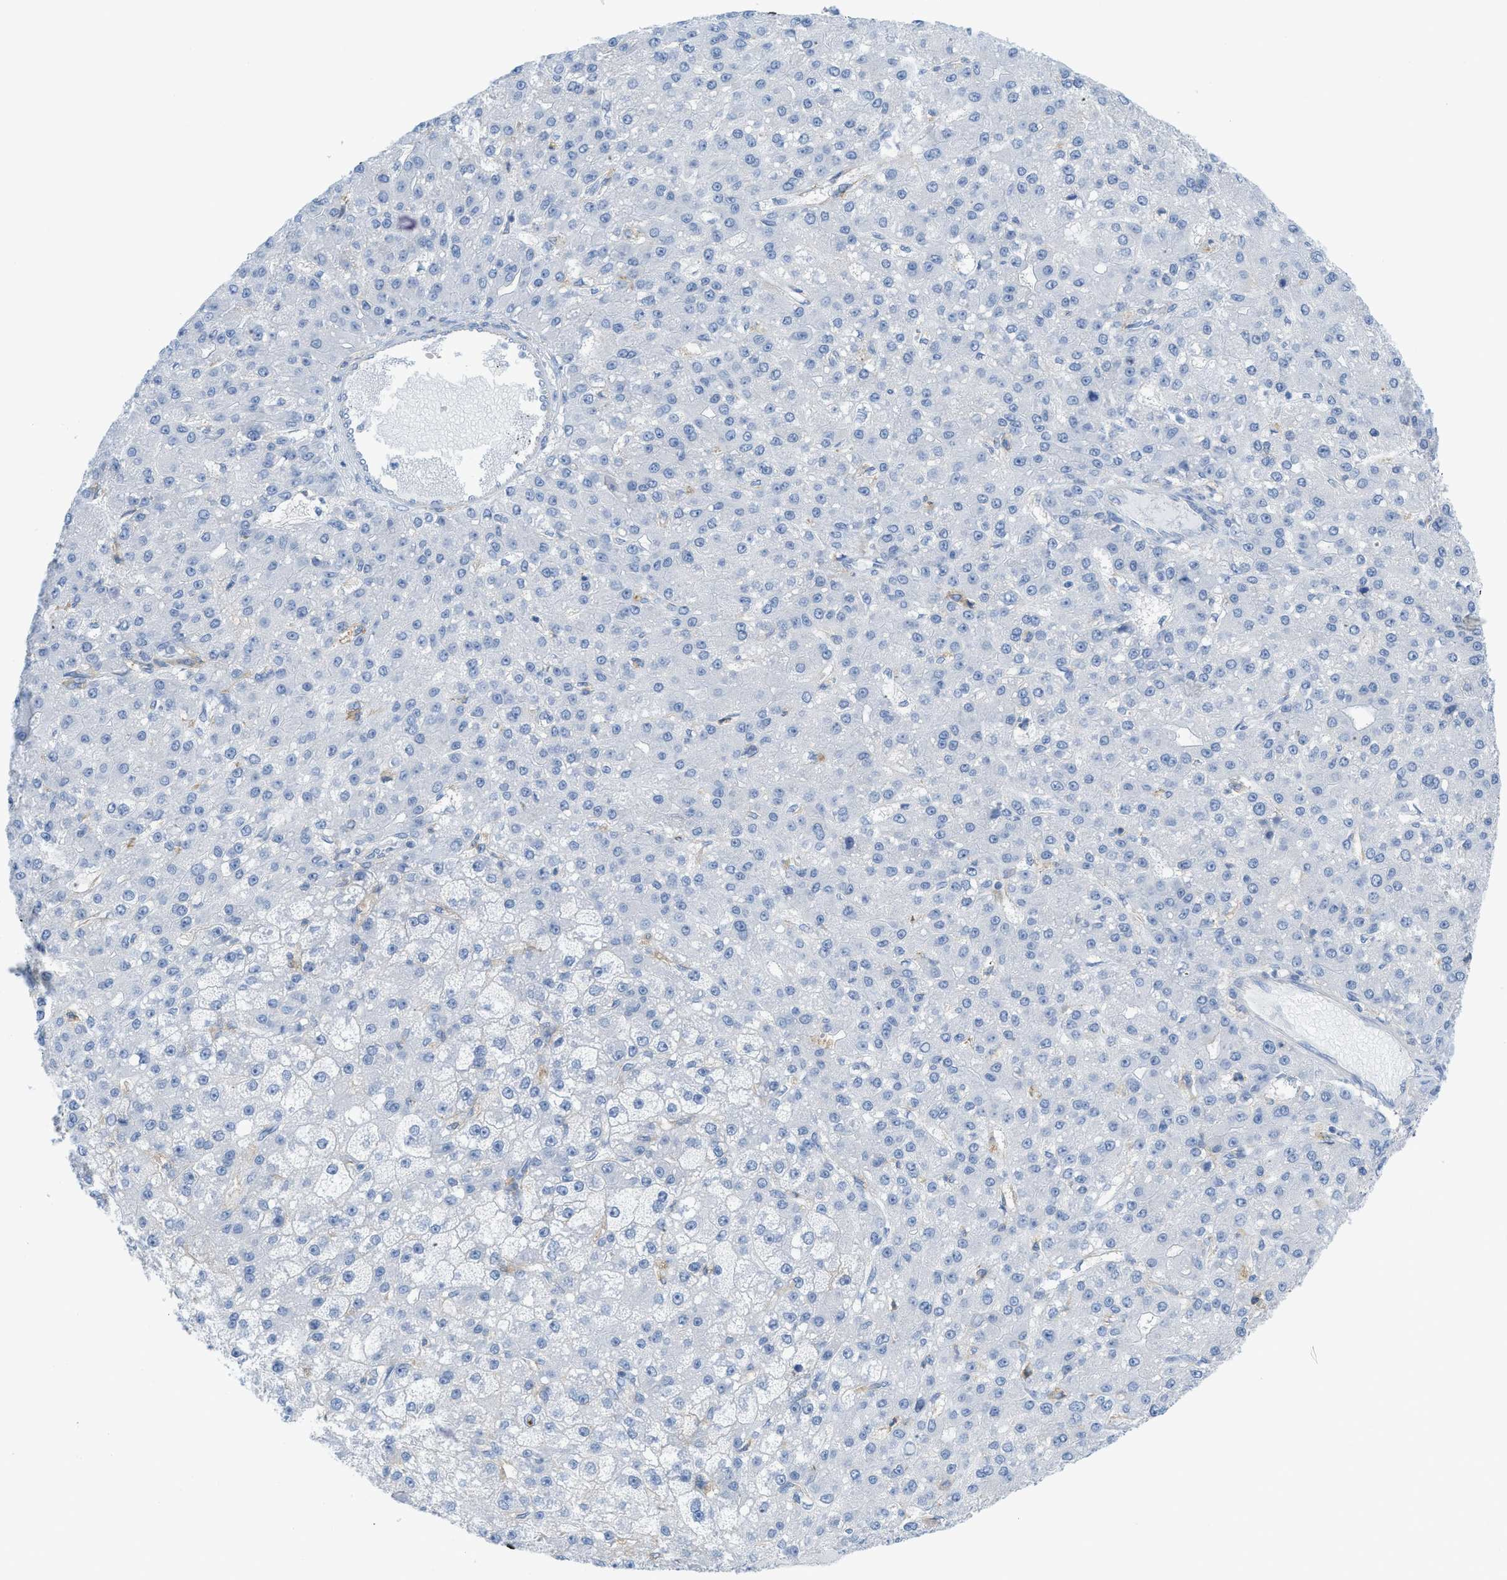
{"staining": {"intensity": "negative", "quantity": "none", "location": "none"}, "tissue": "liver cancer", "cell_type": "Tumor cells", "image_type": "cancer", "snomed": [{"axis": "morphology", "description": "Carcinoma, Hepatocellular, NOS"}, {"axis": "topography", "description": "Liver"}], "caption": "An IHC histopathology image of liver cancer is shown. There is no staining in tumor cells of liver cancer. (Stains: DAB (3,3'-diaminobenzidine) IHC with hematoxylin counter stain, Microscopy: brightfield microscopy at high magnification).", "gene": "SLC3A2", "patient": {"sex": "male", "age": 67}}